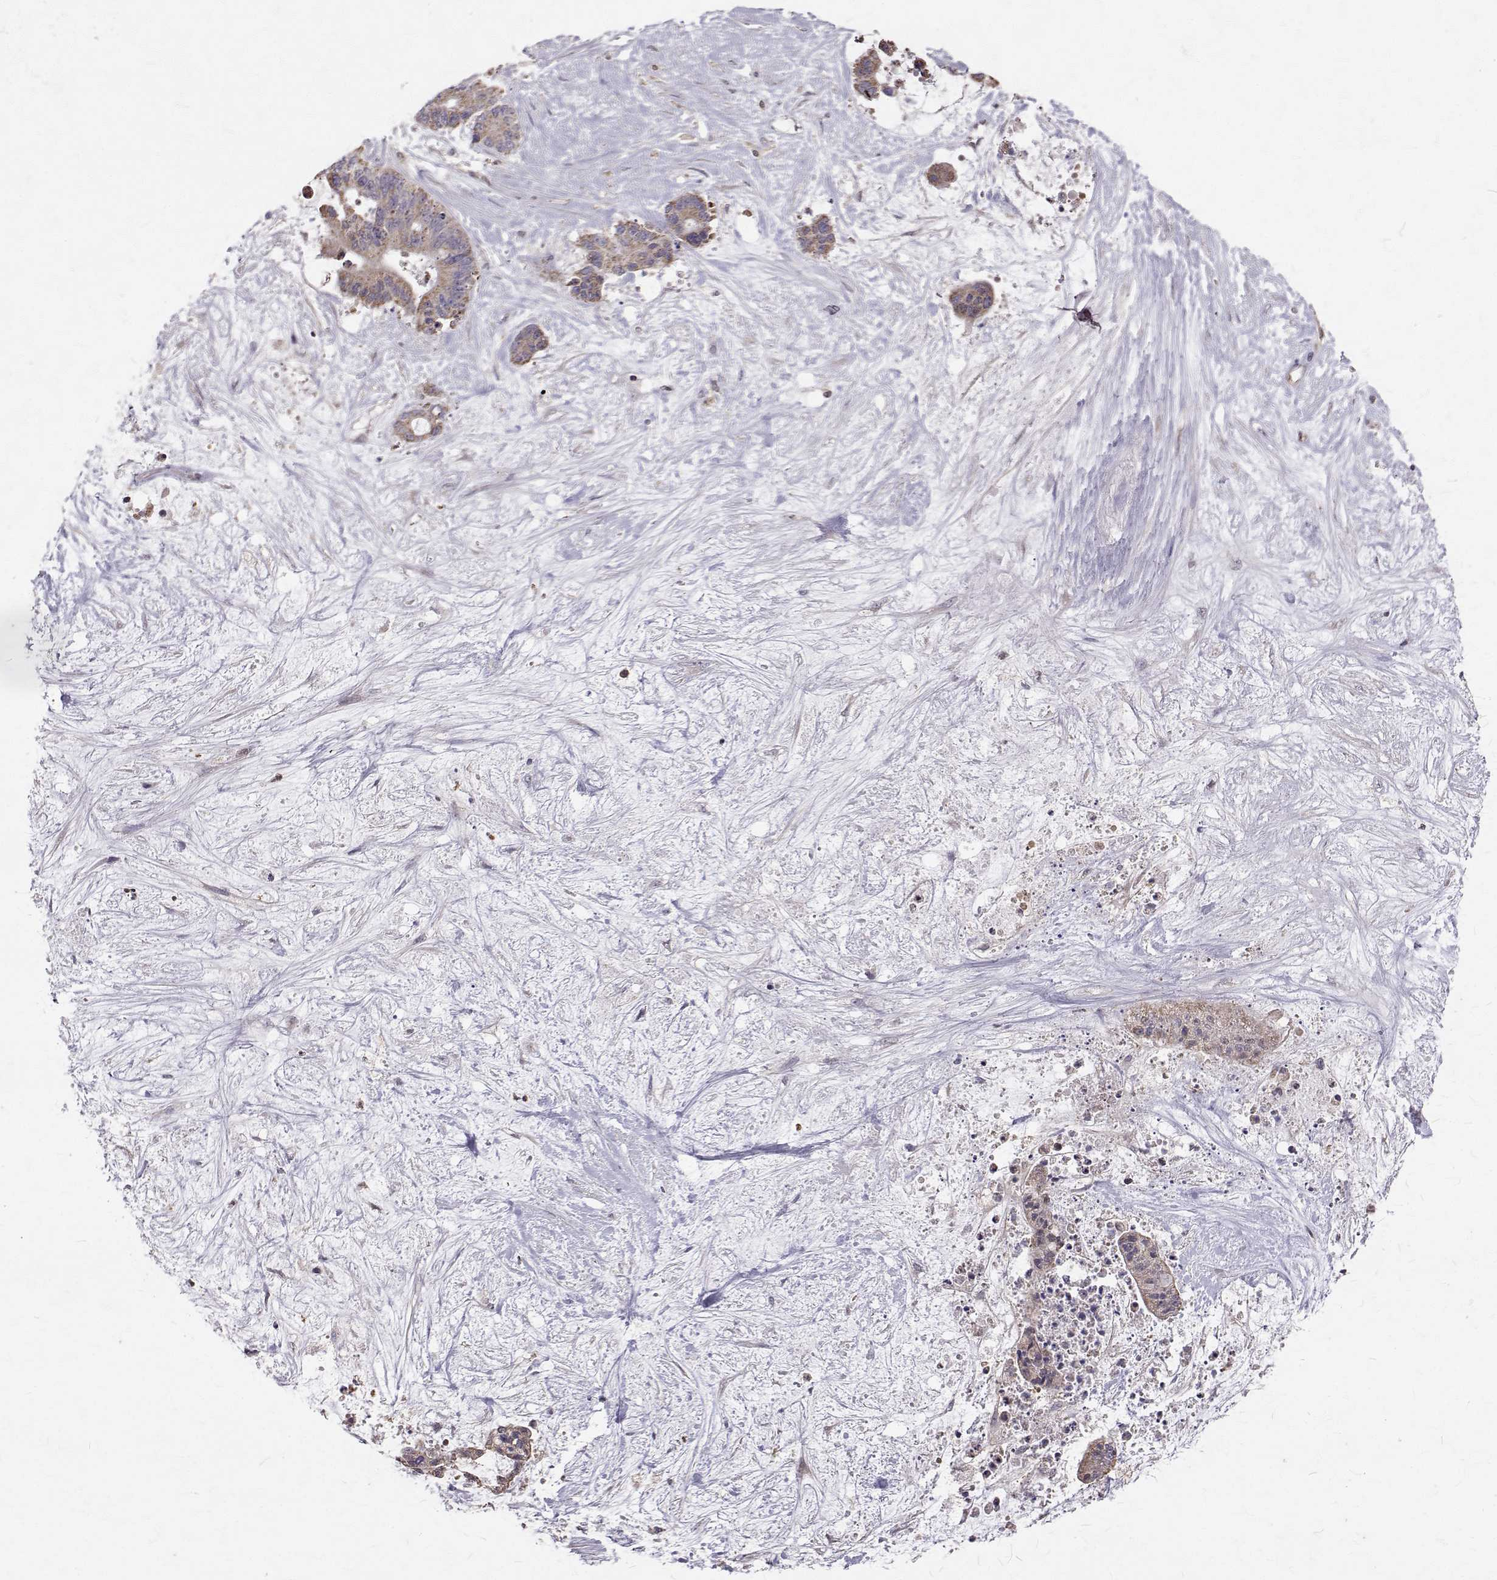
{"staining": {"intensity": "weak", "quantity": "25%-75%", "location": "cytoplasmic/membranous"}, "tissue": "liver cancer", "cell_type": "Tumor cells", "image_type": "cancer", "snomed": [{"axis": "morphology", "description": "Normal tissue, NOS"}, {"axis": "morphology", "description": "Cholangiocarcinoma"}, {"axis": "topography", "description": "Liver"}, {"axis": "topography", "description": "Peripheral nerve tissue"}], "caption": "This micrograph reveals IHC staining of human liver cholangiocarcinoma, with low weak cytoplasmic/membranous expression in approximately 25%-75% of tumor cells.", "gene": "CCDC89", "patient": {"sex": "female", "age": 73}}